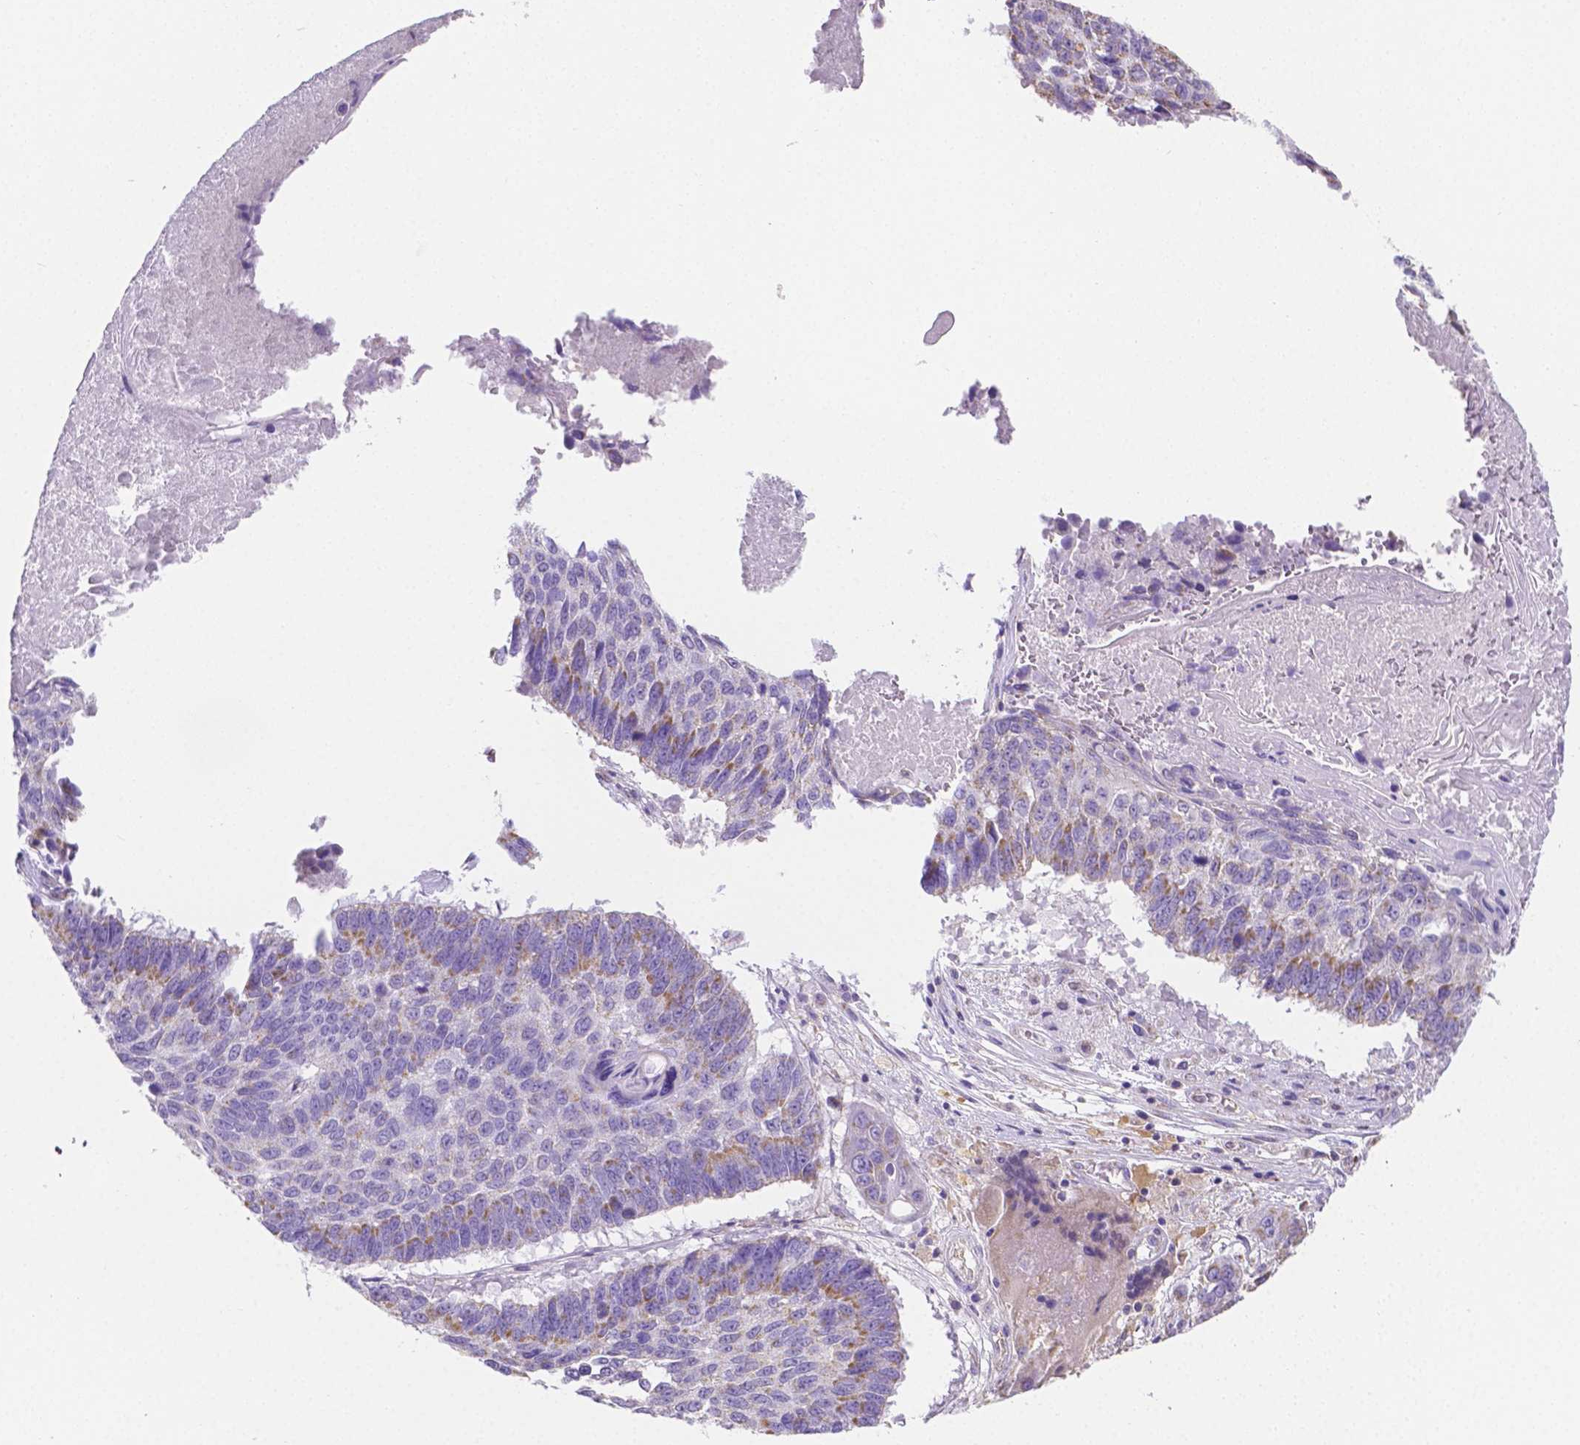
{"staining": {"intensity": "moderate", "quantity": "<25%", "location": "cytoplasmic/membranous"}, "tissue": "lung cancer", "cell_type": "Tumor cells", "image_type": "cancer", "snomed": [{"axis": "morphology", "description": "Squamous cell carcinoma, NOS"}, {"axis": "topography", "description": "Lung"}], "caption": "Immunohistochemistry histopathology image of human lung cancer (squamous cell carcinoma) stained for a protein (brown), which displays low levels of moderate cytoplasmic/membranous staining in approximately <25% of tumor cells.", "gene": "SGTB", "patient": {"sex": "male", "age": 73}}